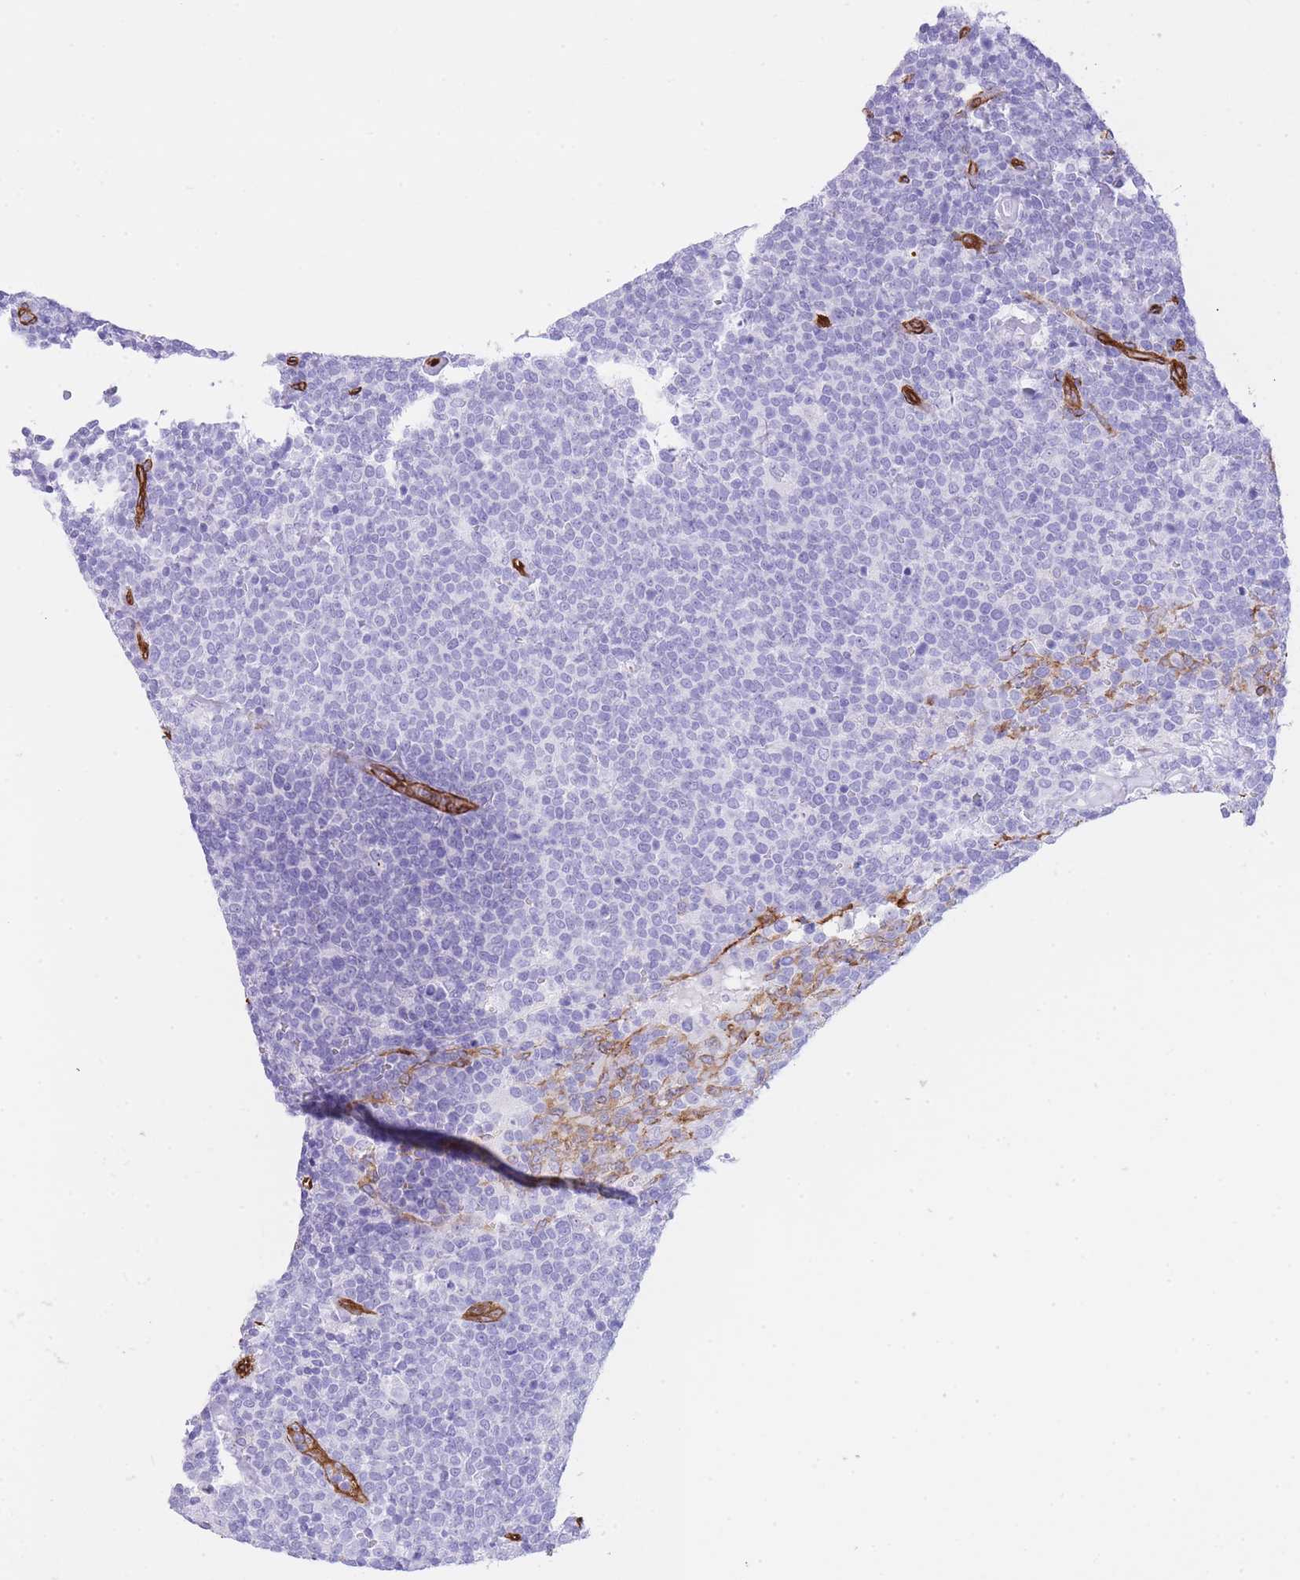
{"staining": {"intensity": "negative", "quantity": "none", "location": "none"}, "tissue": "lymphoma", "cell_type": "Tumor cells", "image_type": "cancer", "snomed": [{"axis": "morphology", "description": "Malignant lymphoma, non-Hodgkin's type, High grade"}, {"axis": "topography", "description": "Lymph node"}], "caption": "High power microscopy photomicrograph of an immunohistochemistry micrograph of lymphoma, revealing no significant positivity in tumor cells.", "gene": "CAVIN1", "patient": {"sex": "male", "age": 61}}